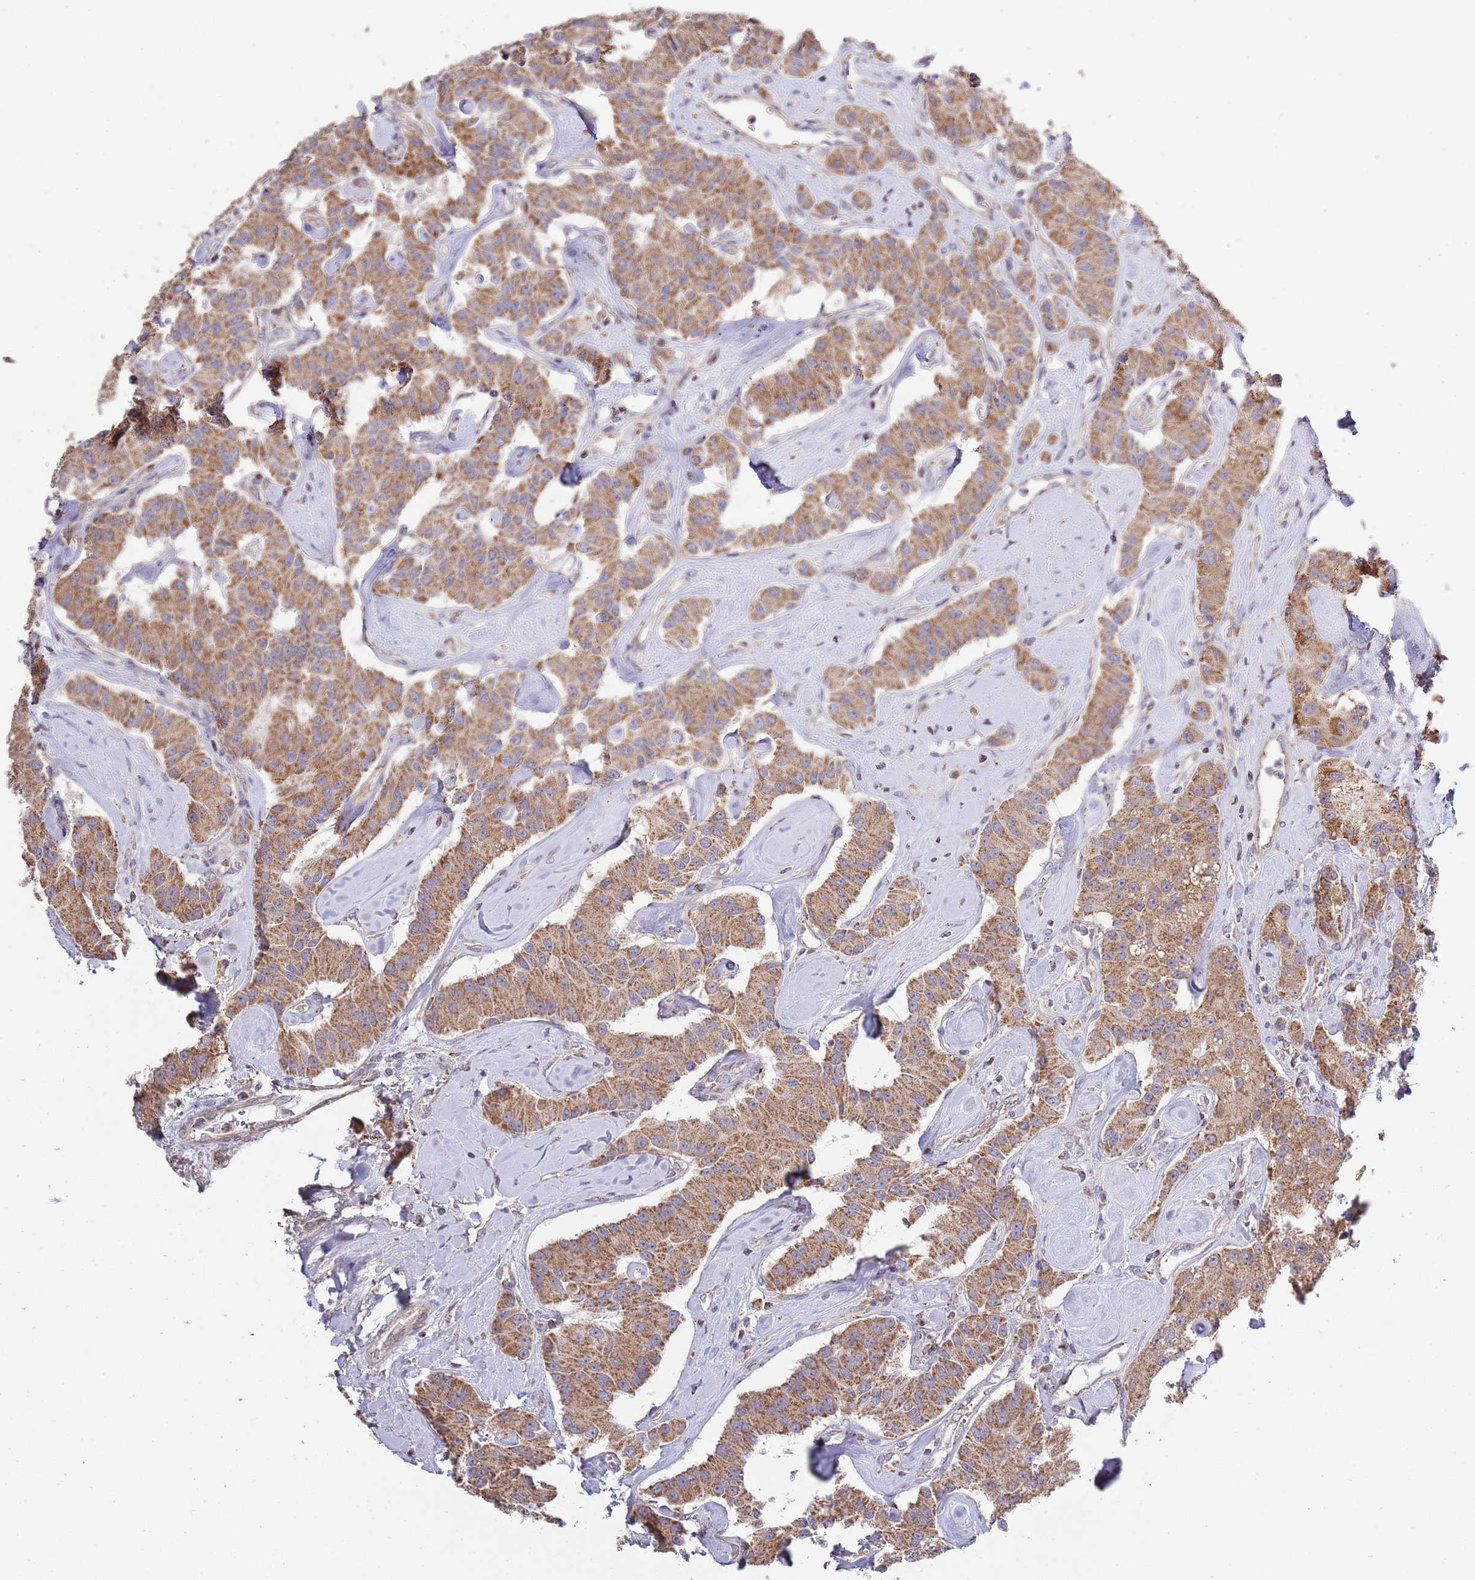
{"staining": {"intensity": "moderate", "quantity": ">75%", "location": "cytoplasmic/membranous"}, "tissue": "carcinoid", "cell_type": "Tumor cells", "image_type": "cancer", "snomed": [{"axis": "morphology", "description": "Carcinoid, malignant, NOS"}, {"axis": "topography", "description": "Pancreas"}], "caption": "Immunohistochemistry (IHC) image of neoplastic tissue: carcinoid stained using immunohistochemistry (IHC) demonstrates medium levels of moderate protein expression localized specifically in the cytoplasmic/membranous of tumor cells, appearing as a cytoplasmic/membranous brown color.", "gene": "IVD", "patient": {"sex": "male", "age": 41}}